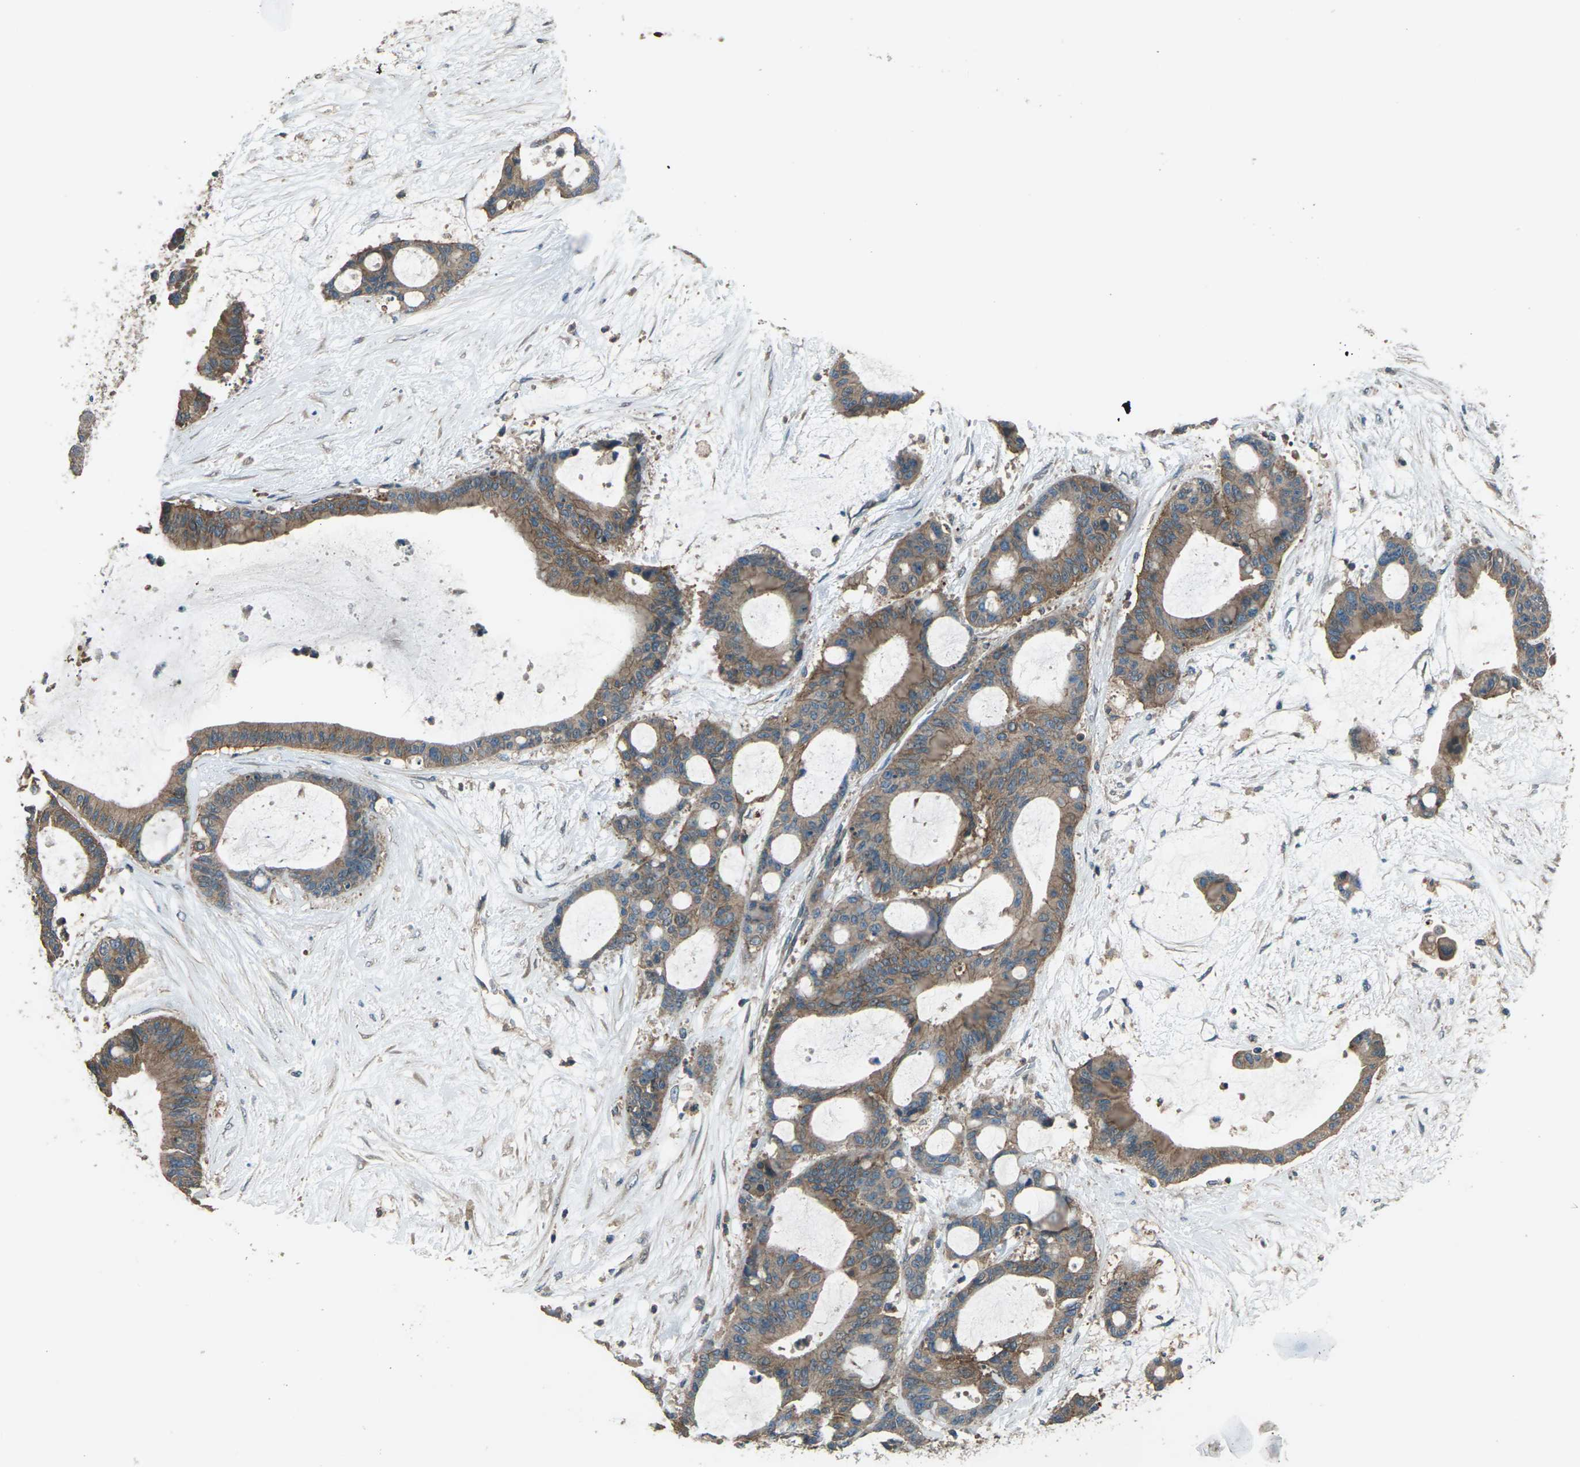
{"staining": {"intensity": "moderate", "quantity": ">75%", "location": "cytoplasmic/membranous"}, "tissue": "liver cancer", "cell_type": "Tumor cells", "image_type": "cancer", "snomed": [{"axis": "morphology", "description": "Cholangiocarcinoma"}, {"axis": "topography", "description": "Liver"}], "caption": "Protein staining of liver cholangiocarcinoma tissue reveals moderate cytoplasmic/membranous expression in approximately >75% of tumor cells.", "gene": "CMTM4", "patient": {"sex": "female", "age": 73}}